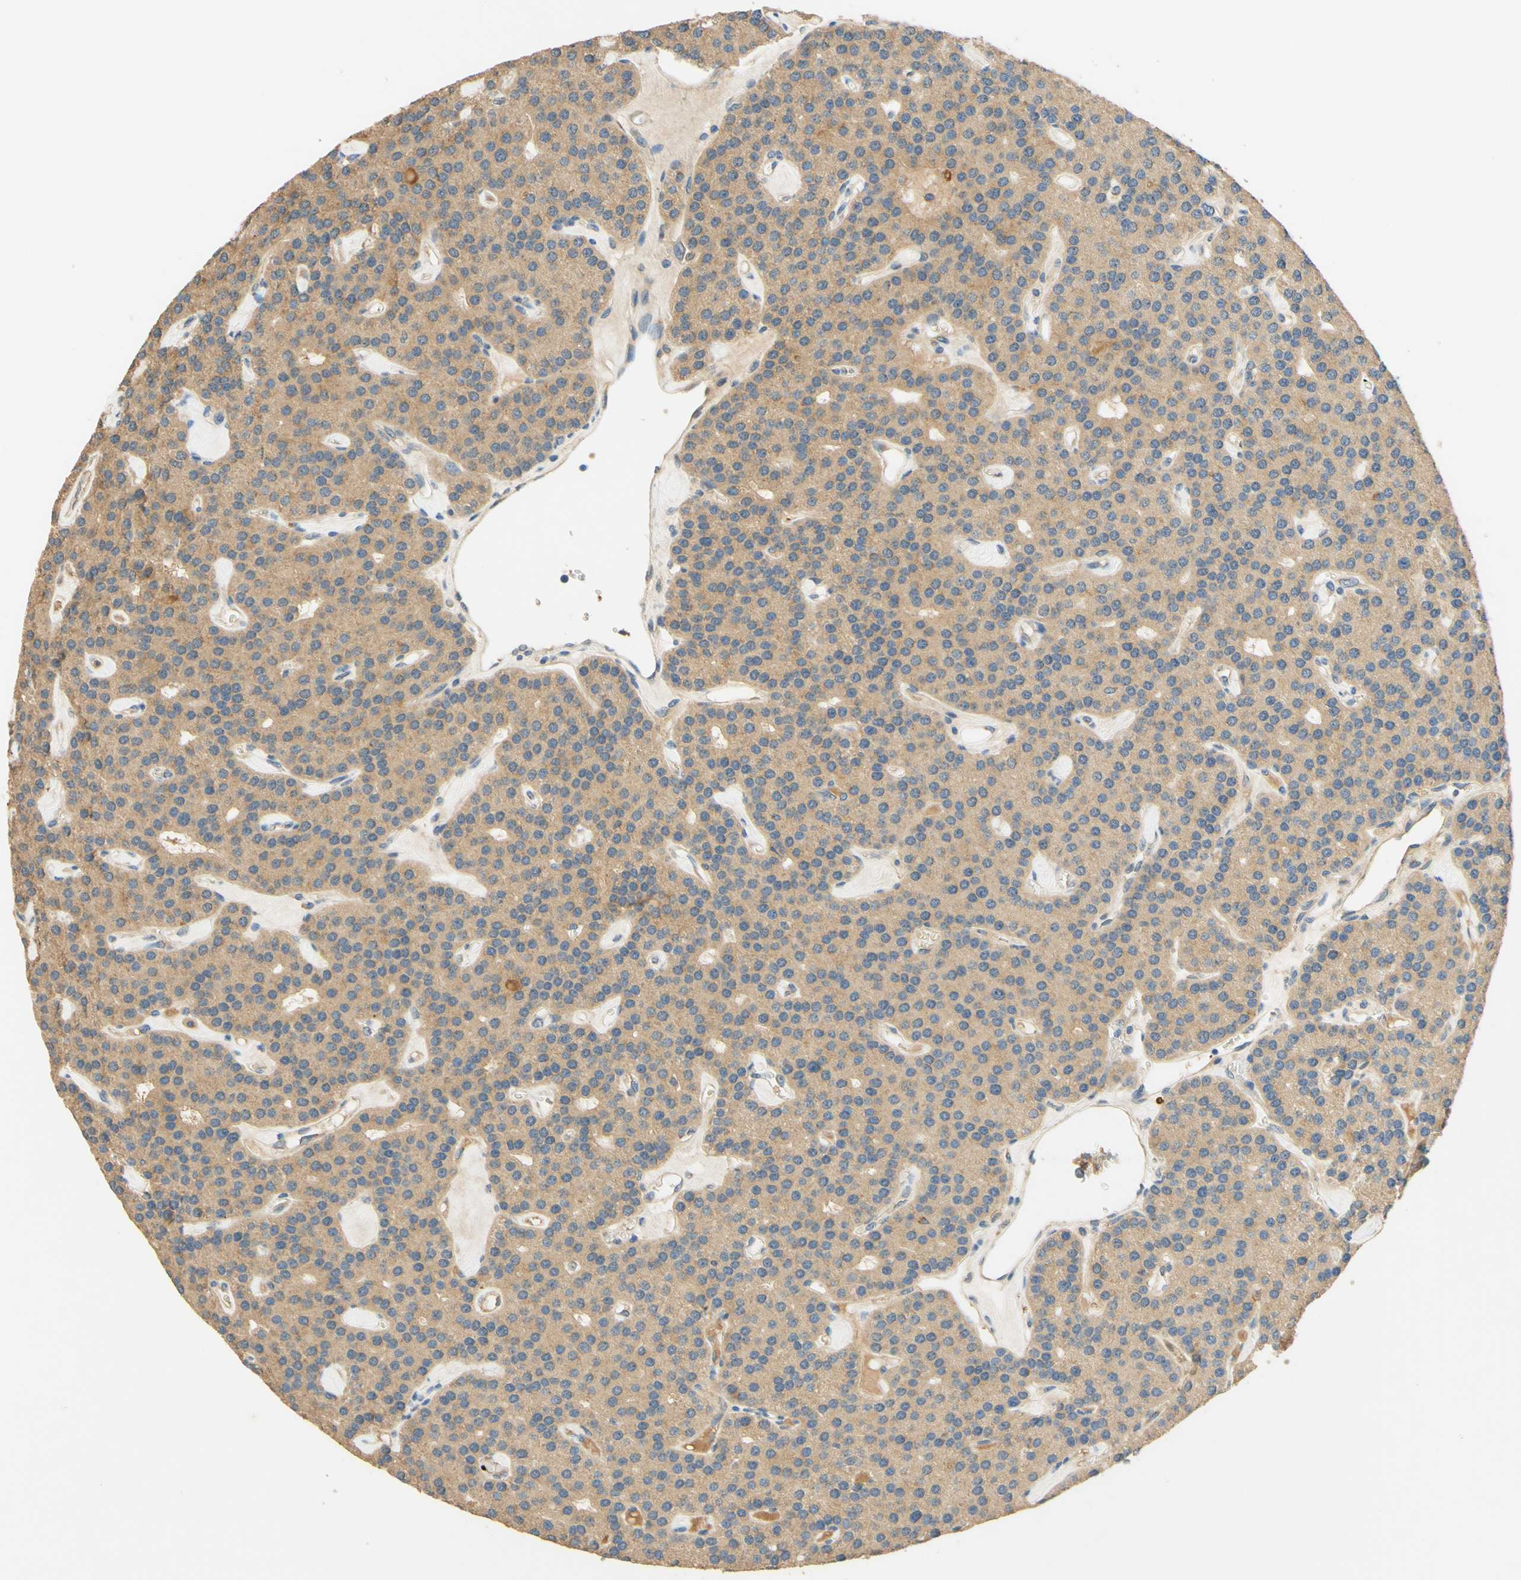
{"staining": {"intensity": "moderate", "quantity": ">75%", "location": "cytoplasmic/membranous"}, "tissue": "parathyroid gland", "cell_type": "Glandular cells", "image_type": "normal", "snomed": [{"axis": "morphology", "description": "Normal tissue, NOS"}, {"axis": "morphology", "description": "Adenoma, NOS"}, {"axis": "topography", "description": "Parathyroid gland"}], "caption": "Protein expression analysis of normal human parathyroid gland reveals moderate cytoplasmic/membranous positivity in approximately >75% of glandular cells.", "gene": "ENTREP2", "patient": {"sex": "female", "age": 86}}